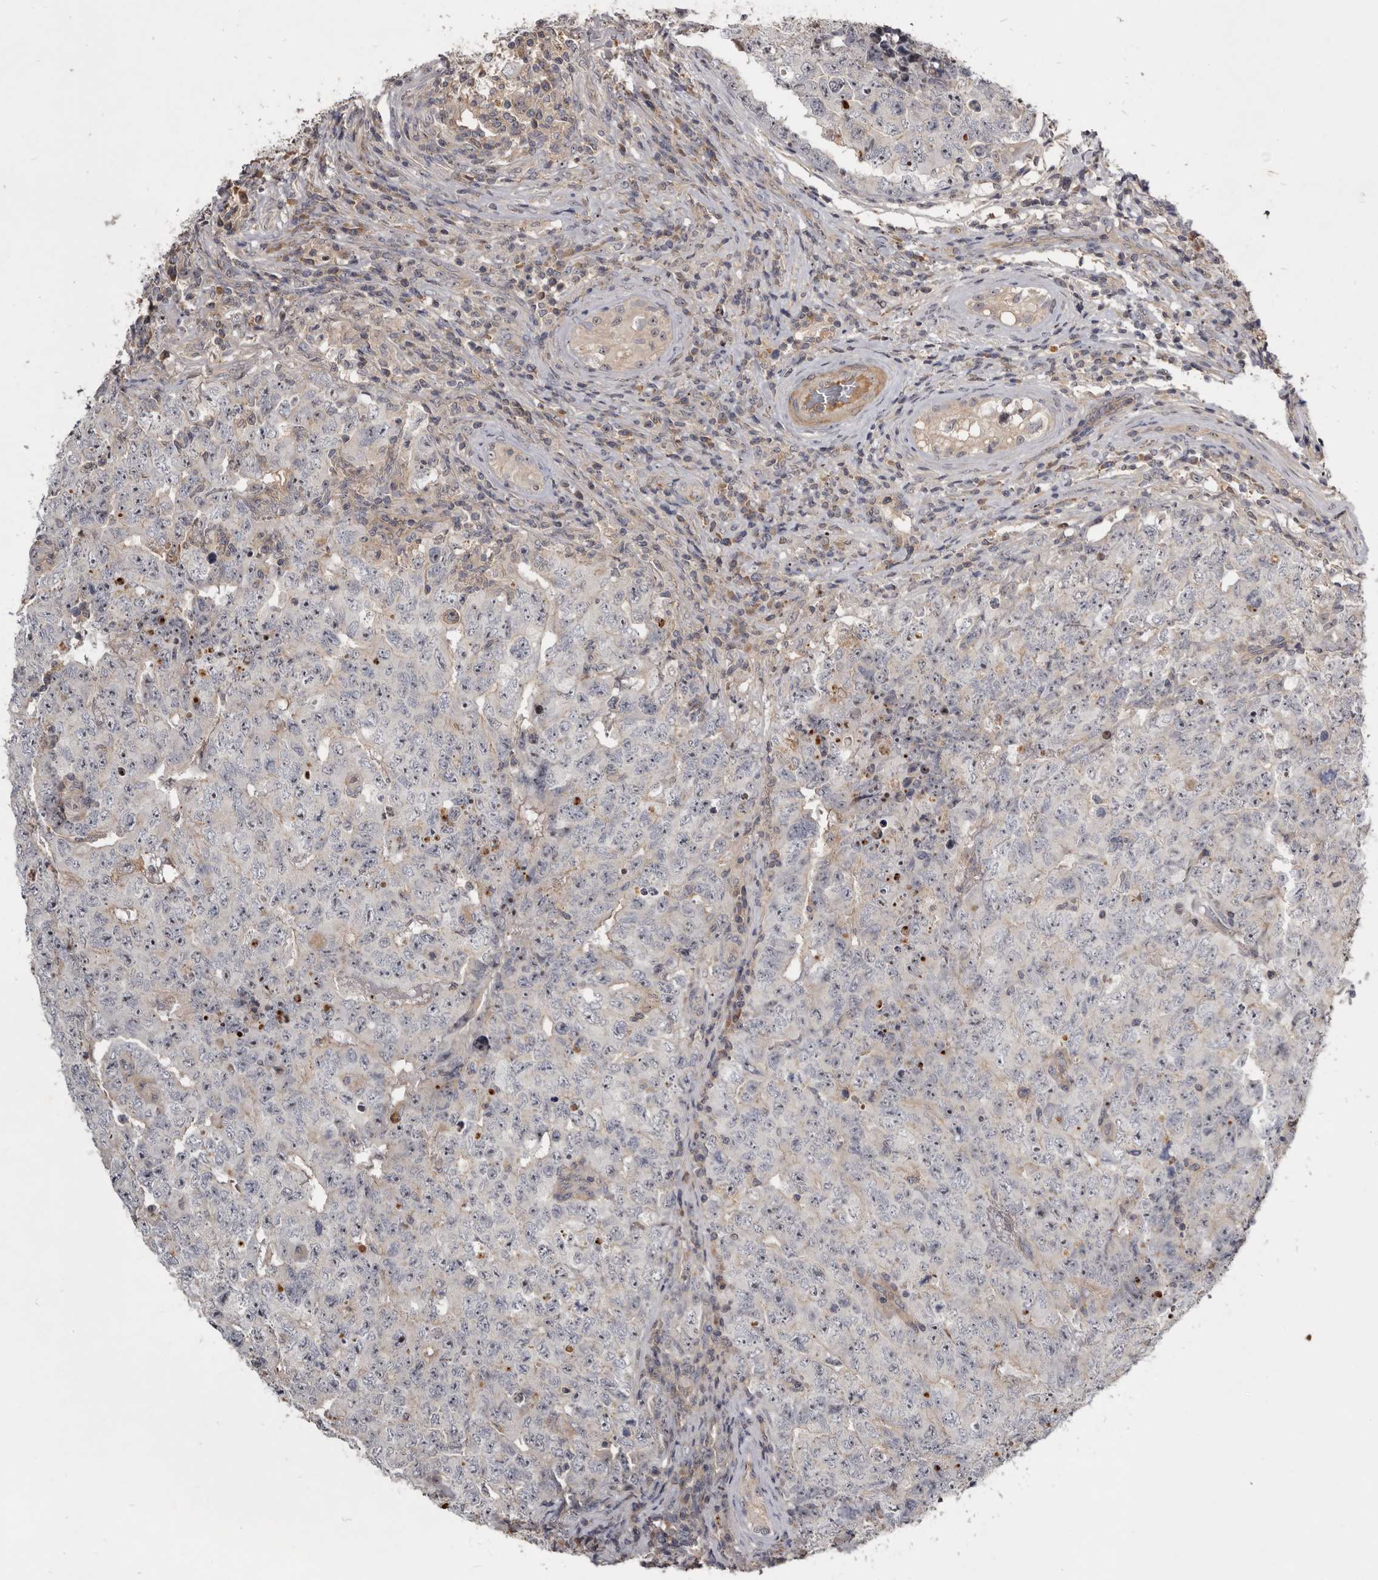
{"staining": {"intensity": "negative", "quantity": "none", "location": "none"}, "tissue": "testis cancer", "cell_type": "Tumor cells", "image_type": "cancer", "snomed": [{"axis": "morphology", "description": "Carcinoma, Embryonal, NOS"}, {"axis": "topography", "description": "Testis"}], "caption": "An immunohistochemistry (IHC) photomicrograph of testis cancer is shown. There is no staining in tumor cells of testis cancer. The staining was performed using DAB to visualize the protein expression in brown, while the nuclei were stained in blue with hematoxylin (Magnification: 20x).", "gene": "TTC39A", "patient": {"sex": "male", "age": 26}}